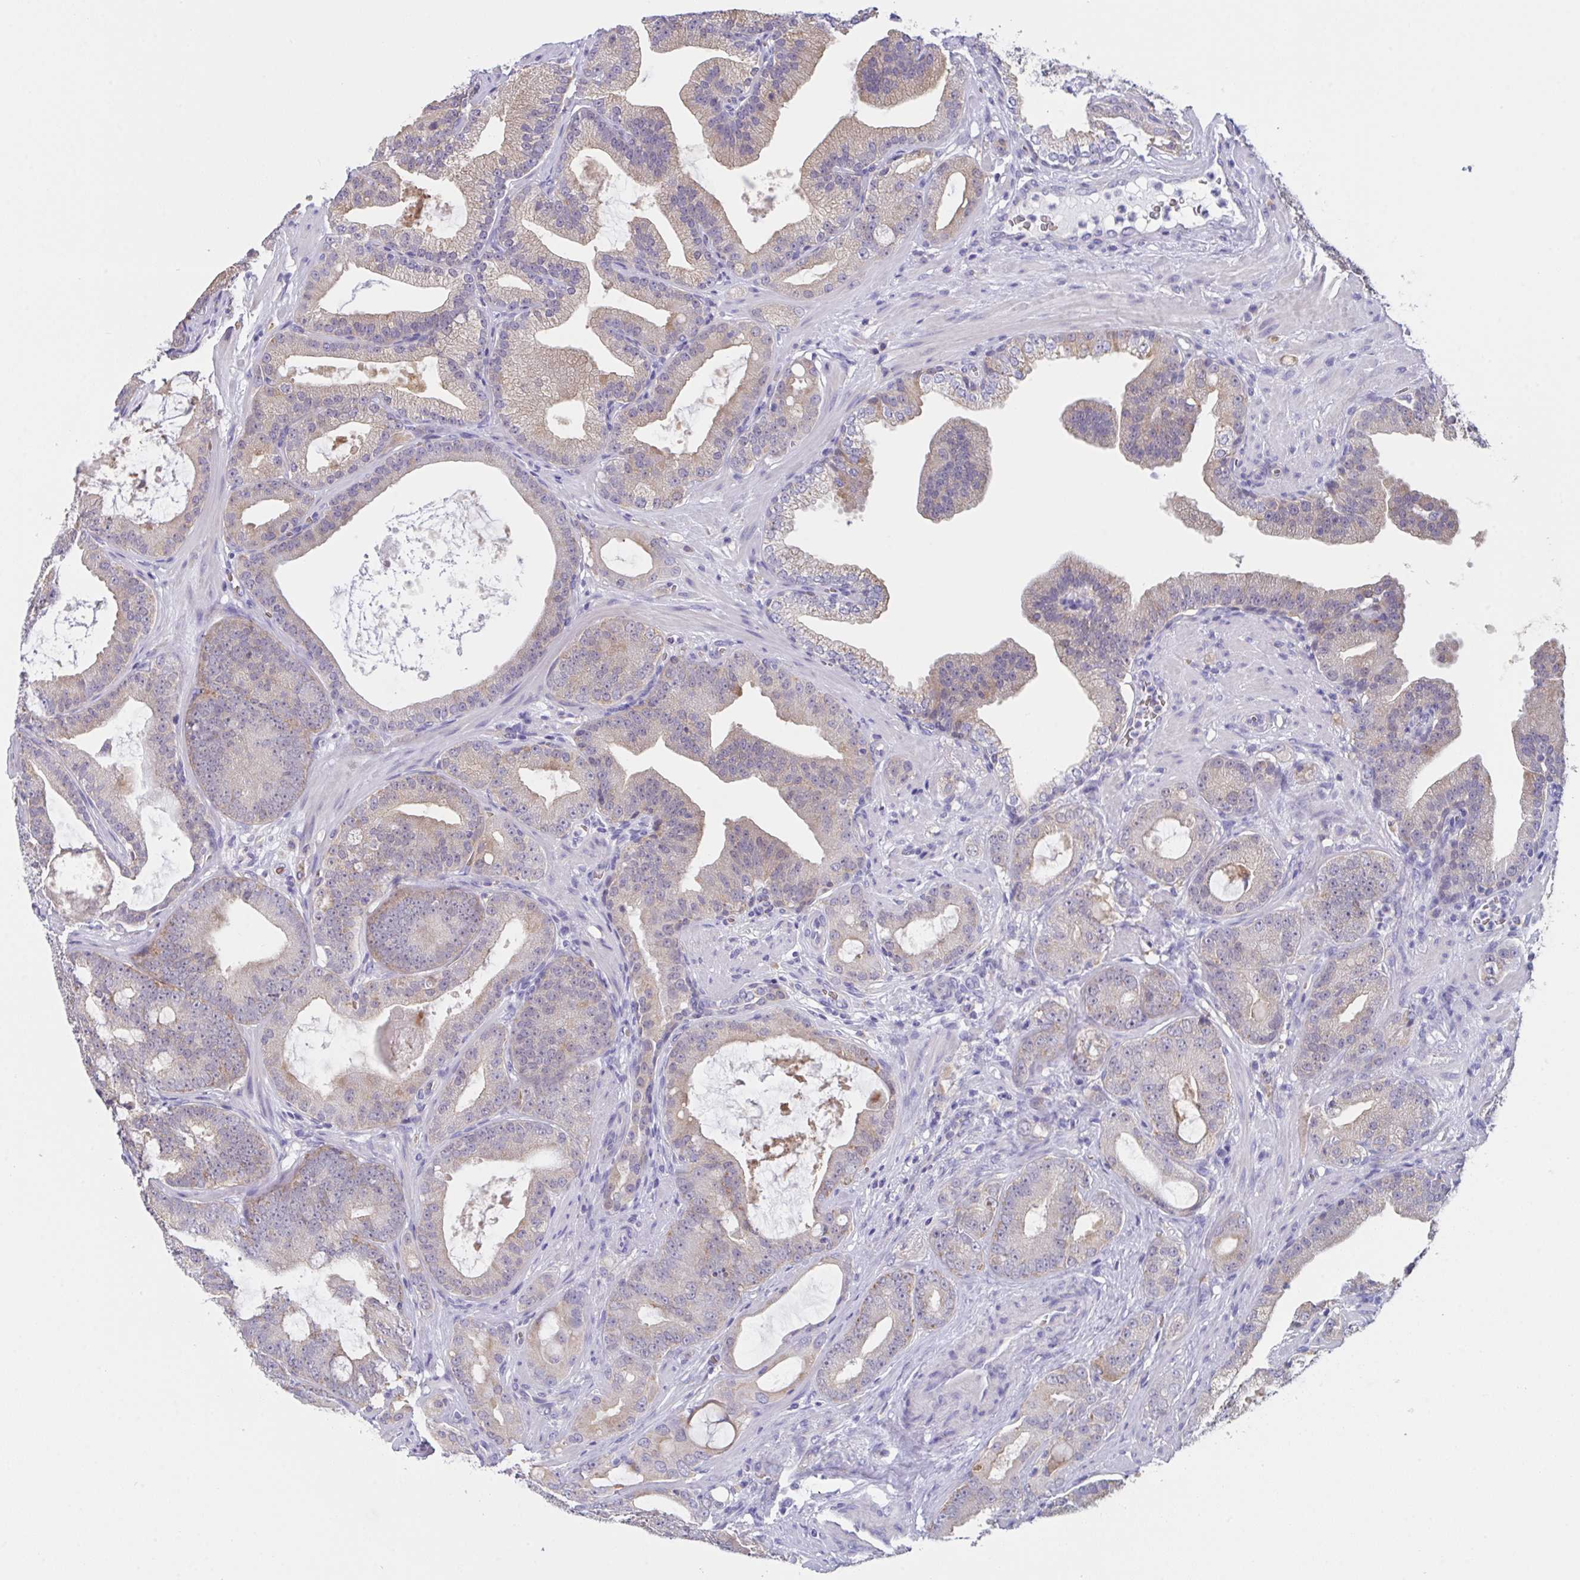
{"staining": {"intensity": "weak", "quantity": "25%-75%", "location": "cytoplasmic/membranous"}, "tissue": "prostate cancer", "cell_type": "Tumor cells", "image_type": "cancer", "snomed": [{"axis": "morphology", "description": "Adenocarcinoma, High grade"}, {"axis": "topography", "description": "Prostate"}], "caption": "This histopathology image reveals prostate high-grade adenocarcinoma stained with IHC to label a protein in brown. The cytoplasmic/membranous of tumor cells show weak positivity for the protein. Nuclei are counter-stained blue.", "gene": "TFAP2C", "patient": {"sex": "male", "age": 65}}